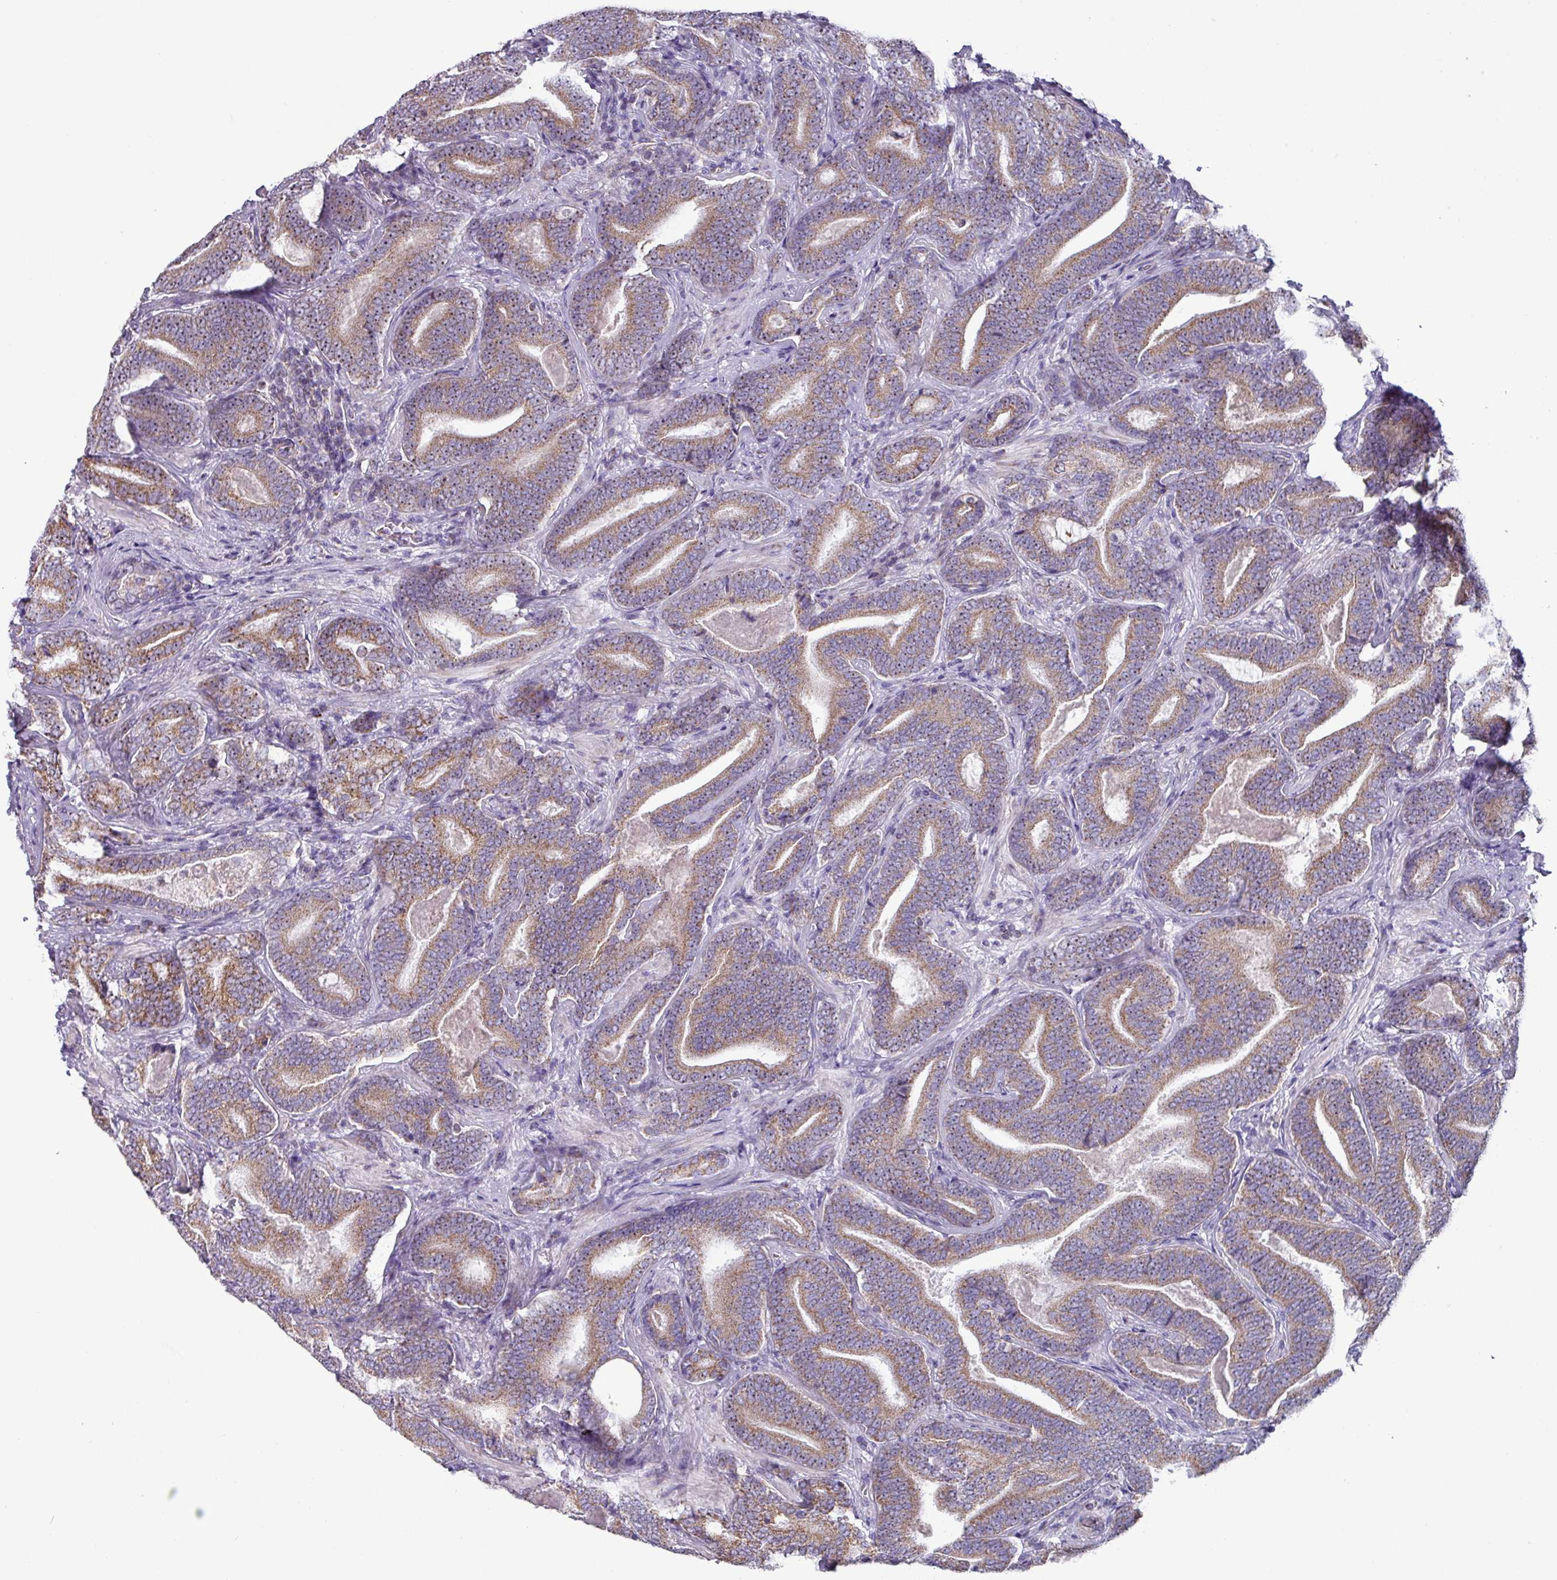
{"staining": {"intensity": "moderate", "quantity": ">75%", "location": "cytoplasmic/membranous"}, "tissue": "prostate cancer", "cell_type": "Tumor cells", "image_type": "cancer", "snomed": [{"axis": "morphology", "description": "Adenocarcinoma, Low grade"}, {"axis": "topography", "description": "Prostate and seminal vesicle, NOS"}], "caption": "A brown stain shows moderate cytoplasmic/membranous staining of a protein in human prostate cancer (low-grade adenocarcinoma) tumor cells.", "gene": "MT-ND4", "patient": {"sex": "male", "age": 61}}